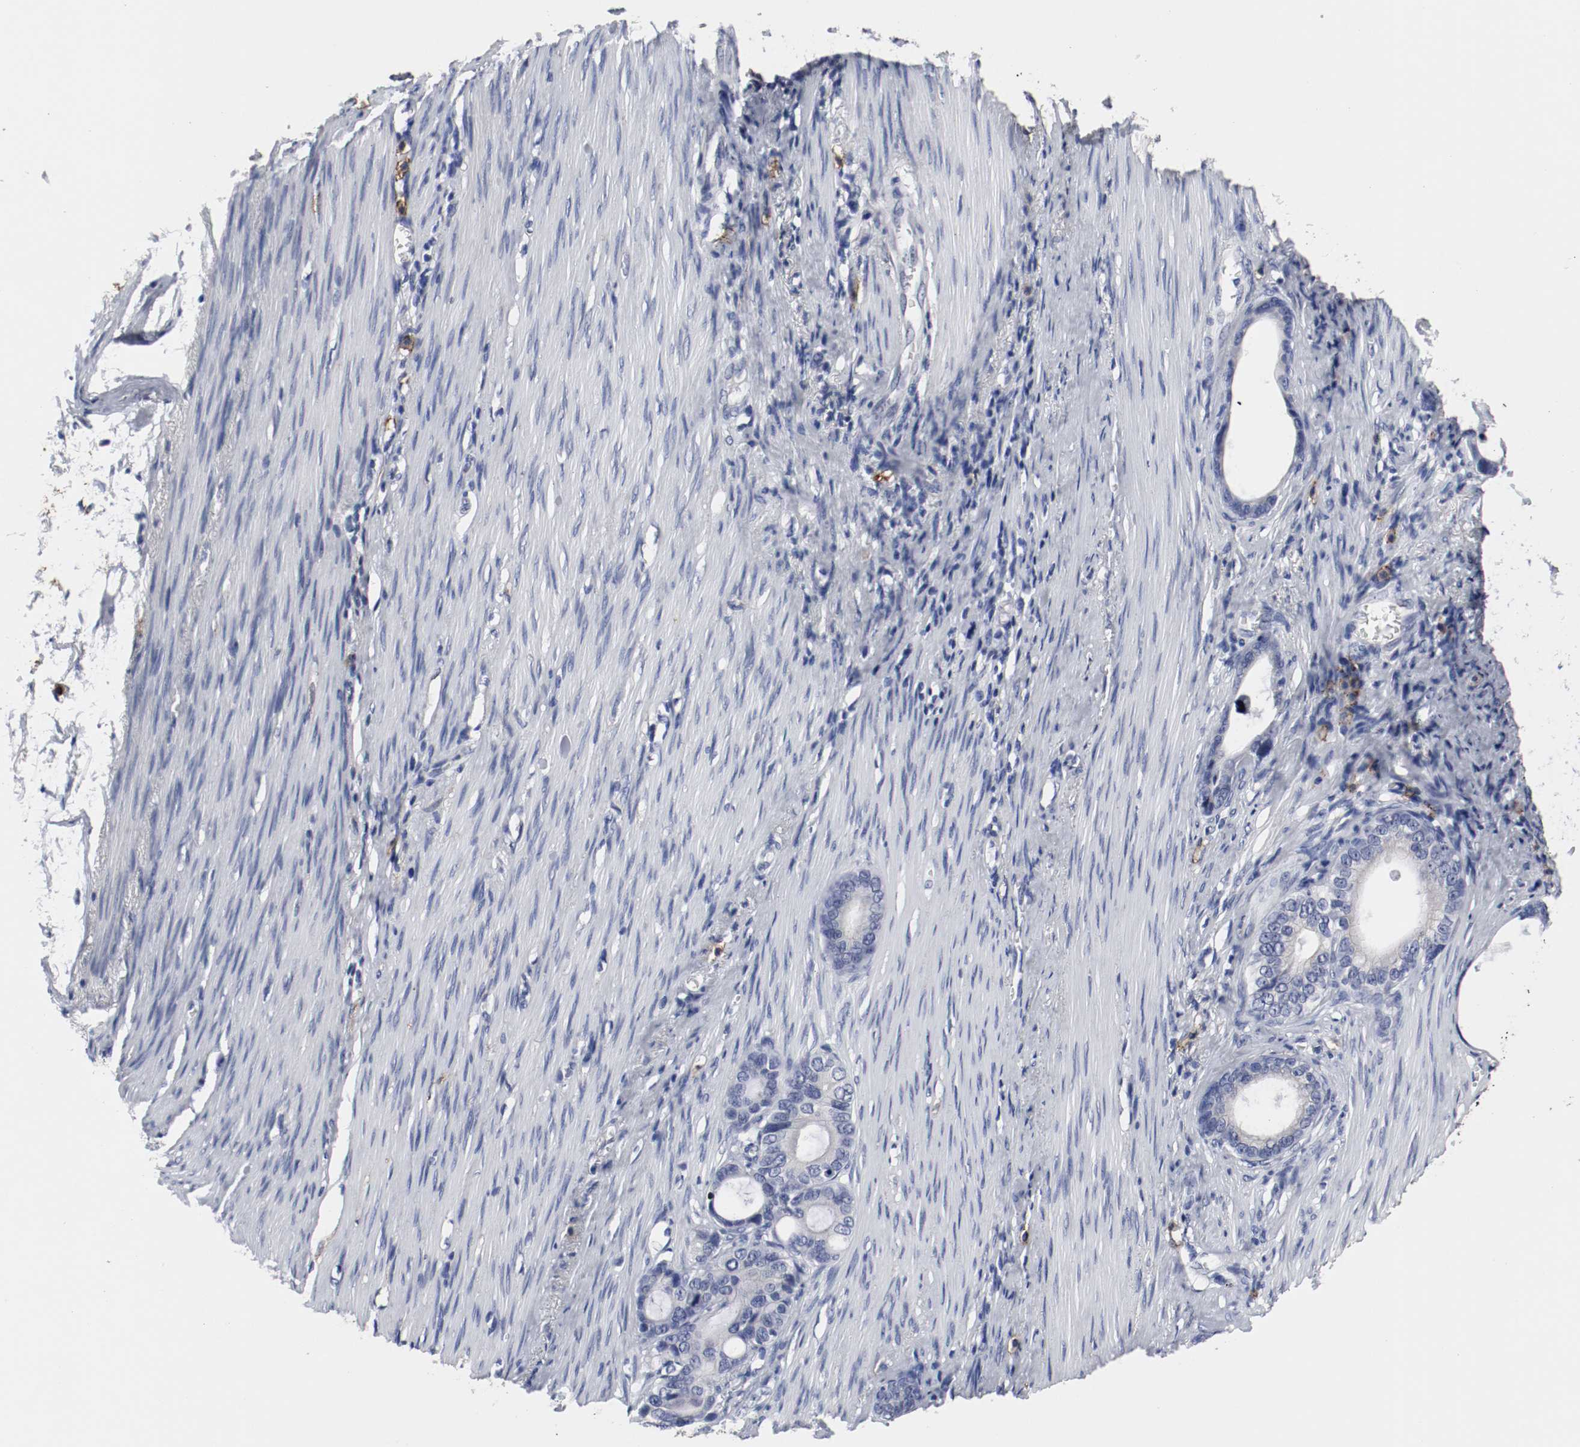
{"staining": {"intensity": "negative", "quantity": "none", "location": "none"}, "tissue": "stomach cancer", "cell_type": "Tumor cells", "image_type": "cancer", "snomed": [{"axis": "morphology", "description": "Adenocarcinoma, NOS"}, {"axis": "topography", "description": "Stomach"}], "caption": "Micrograph shows no significant protein positivity in tumor cells of stomach cancer (adenocarcinoma).", "gene": "KIT", "patient": {"sex": "female", "age": 75}}